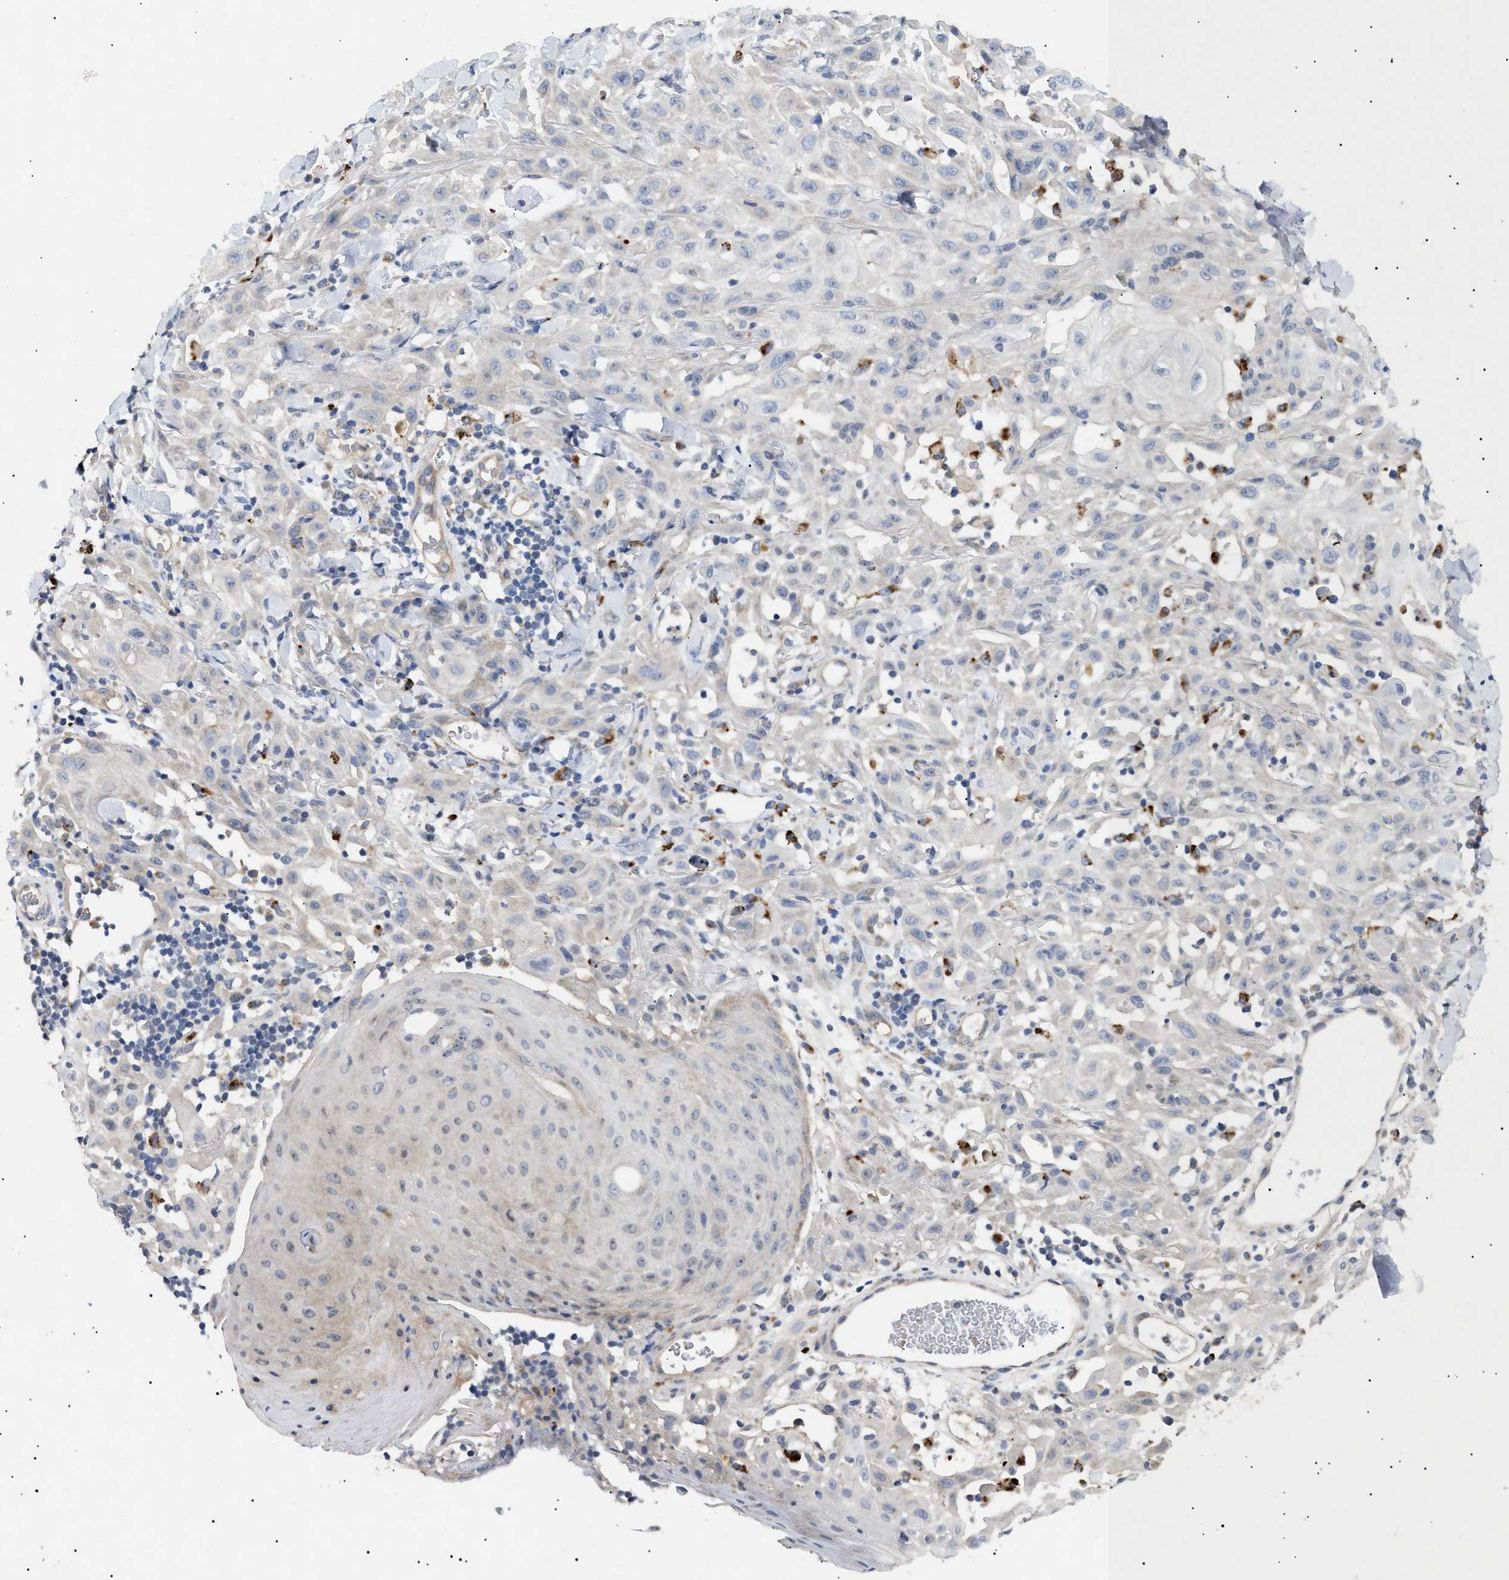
{"staining": {"intensity": "negative", "quantity": "none", "location": "none"}, "tissue": "skin cancer", "cell_type": "Tumor cells", "image_type": "cancer", "snomed": [{"axis": "morphology", "description": "Squamous cell carcinoma, NOS"}, {"axis": "topography", "description": "Skin"}], "caption": "DAB immunohistochemical staining of skin cancer (squamous cell carcinoma) displays no significant staining in tumor cells. (Stains: DAB (3,3'-diaminobenzidine) immunohistochemistry with hematoxylin counter stain, Microscopy: brightfield microscopy at high magnification).", "gene": "SIRT5", "patient": {"sex": "male", "age": 24}}